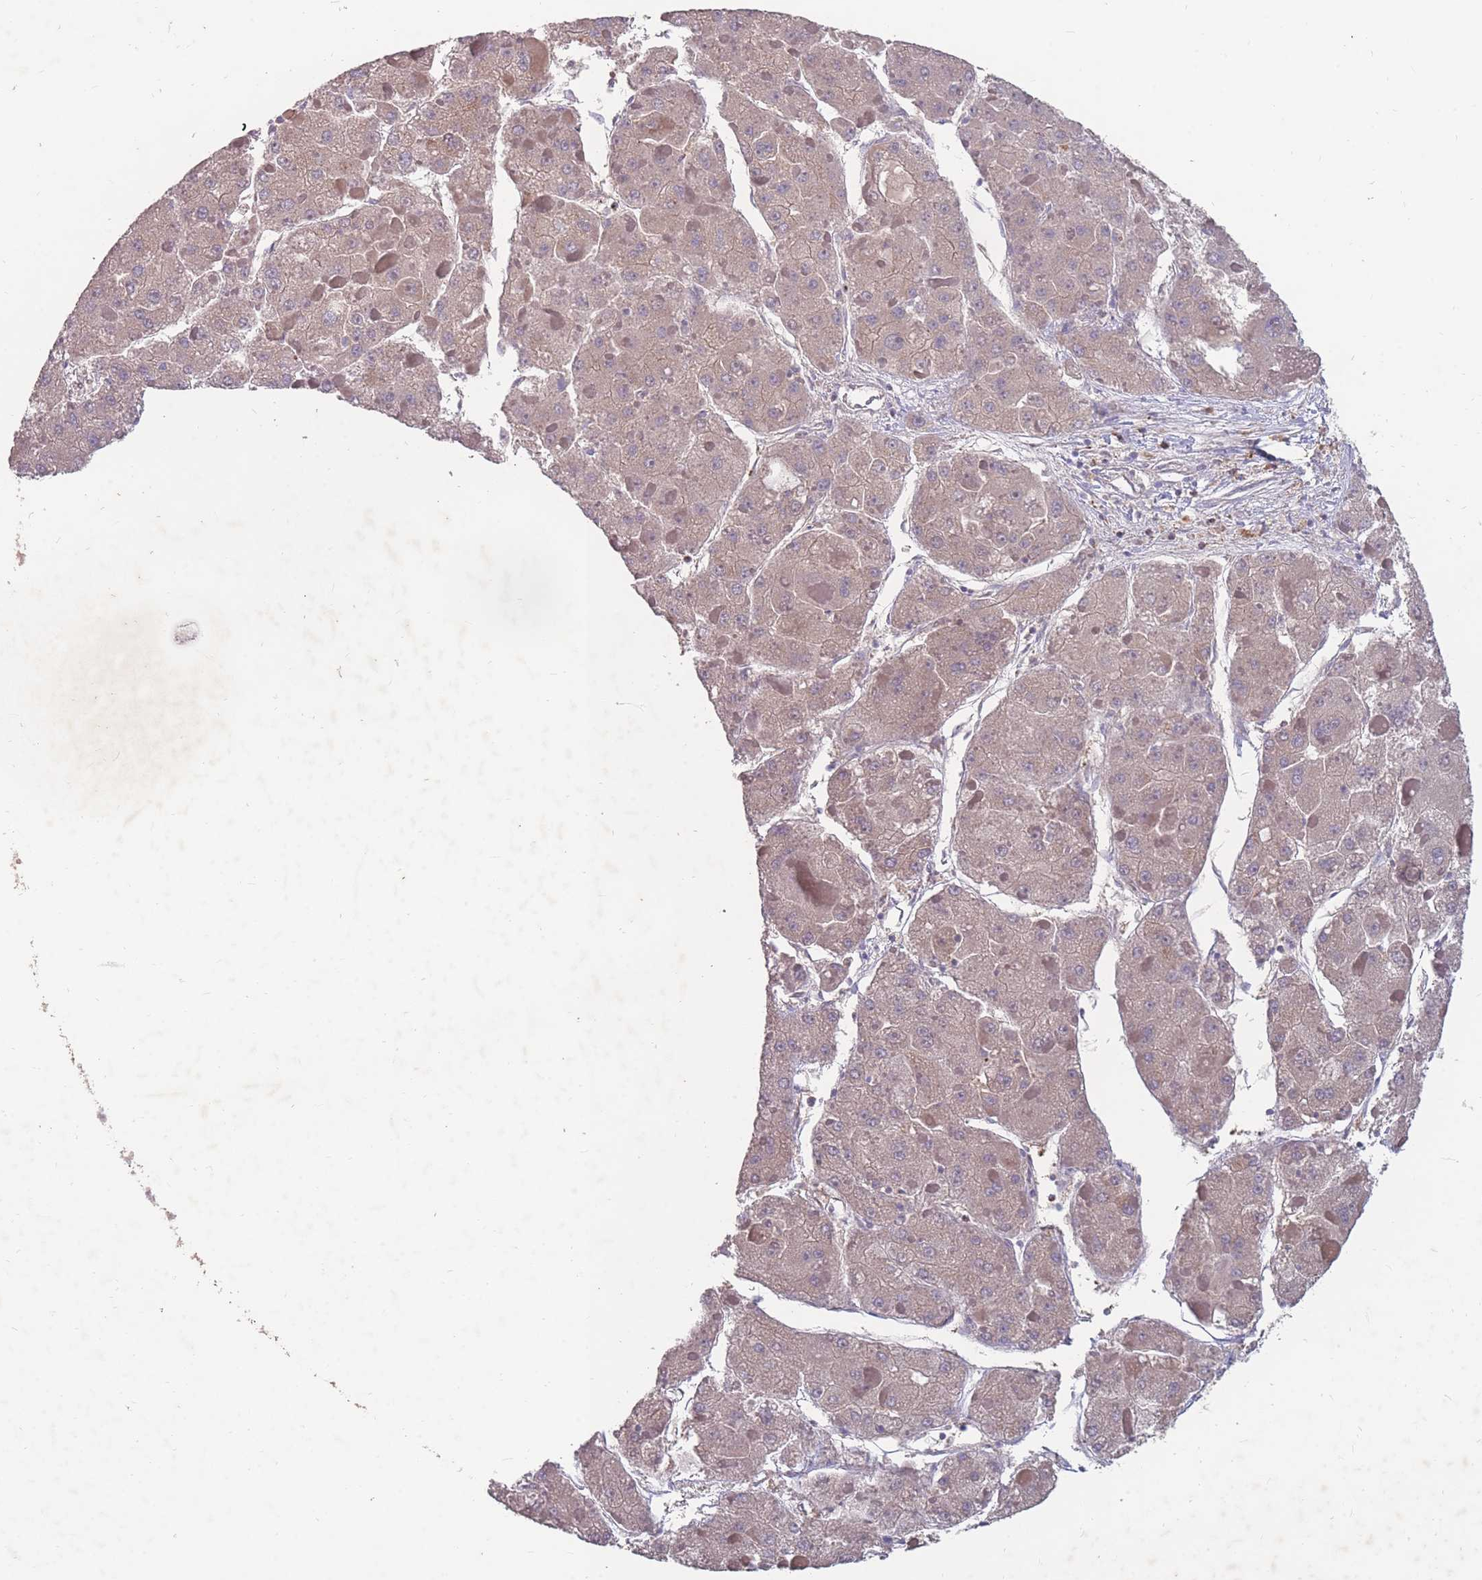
{"staining": {"intensity": "moderate", "quantity": ">75%", "location": "cytoplasmic/membranous"}, "tissue": "liver cancer", "cell_type": "Tumor cells", "image_type": "cancer", "snomed": [{"axis": "morphology", "description": "Carcinoma, Hepatocellular, NOS"}, {"axis": "topography", "description": "Liver"}], "caption": "Liver hepatocellular carcinoma was stained to show a protein in brown. There is medium levels of moderate cytoplasmic/membranous positivity in about >75% of tumor cells.", "gene": "CD33", "patient": {"sex": "female", "age": 73}}